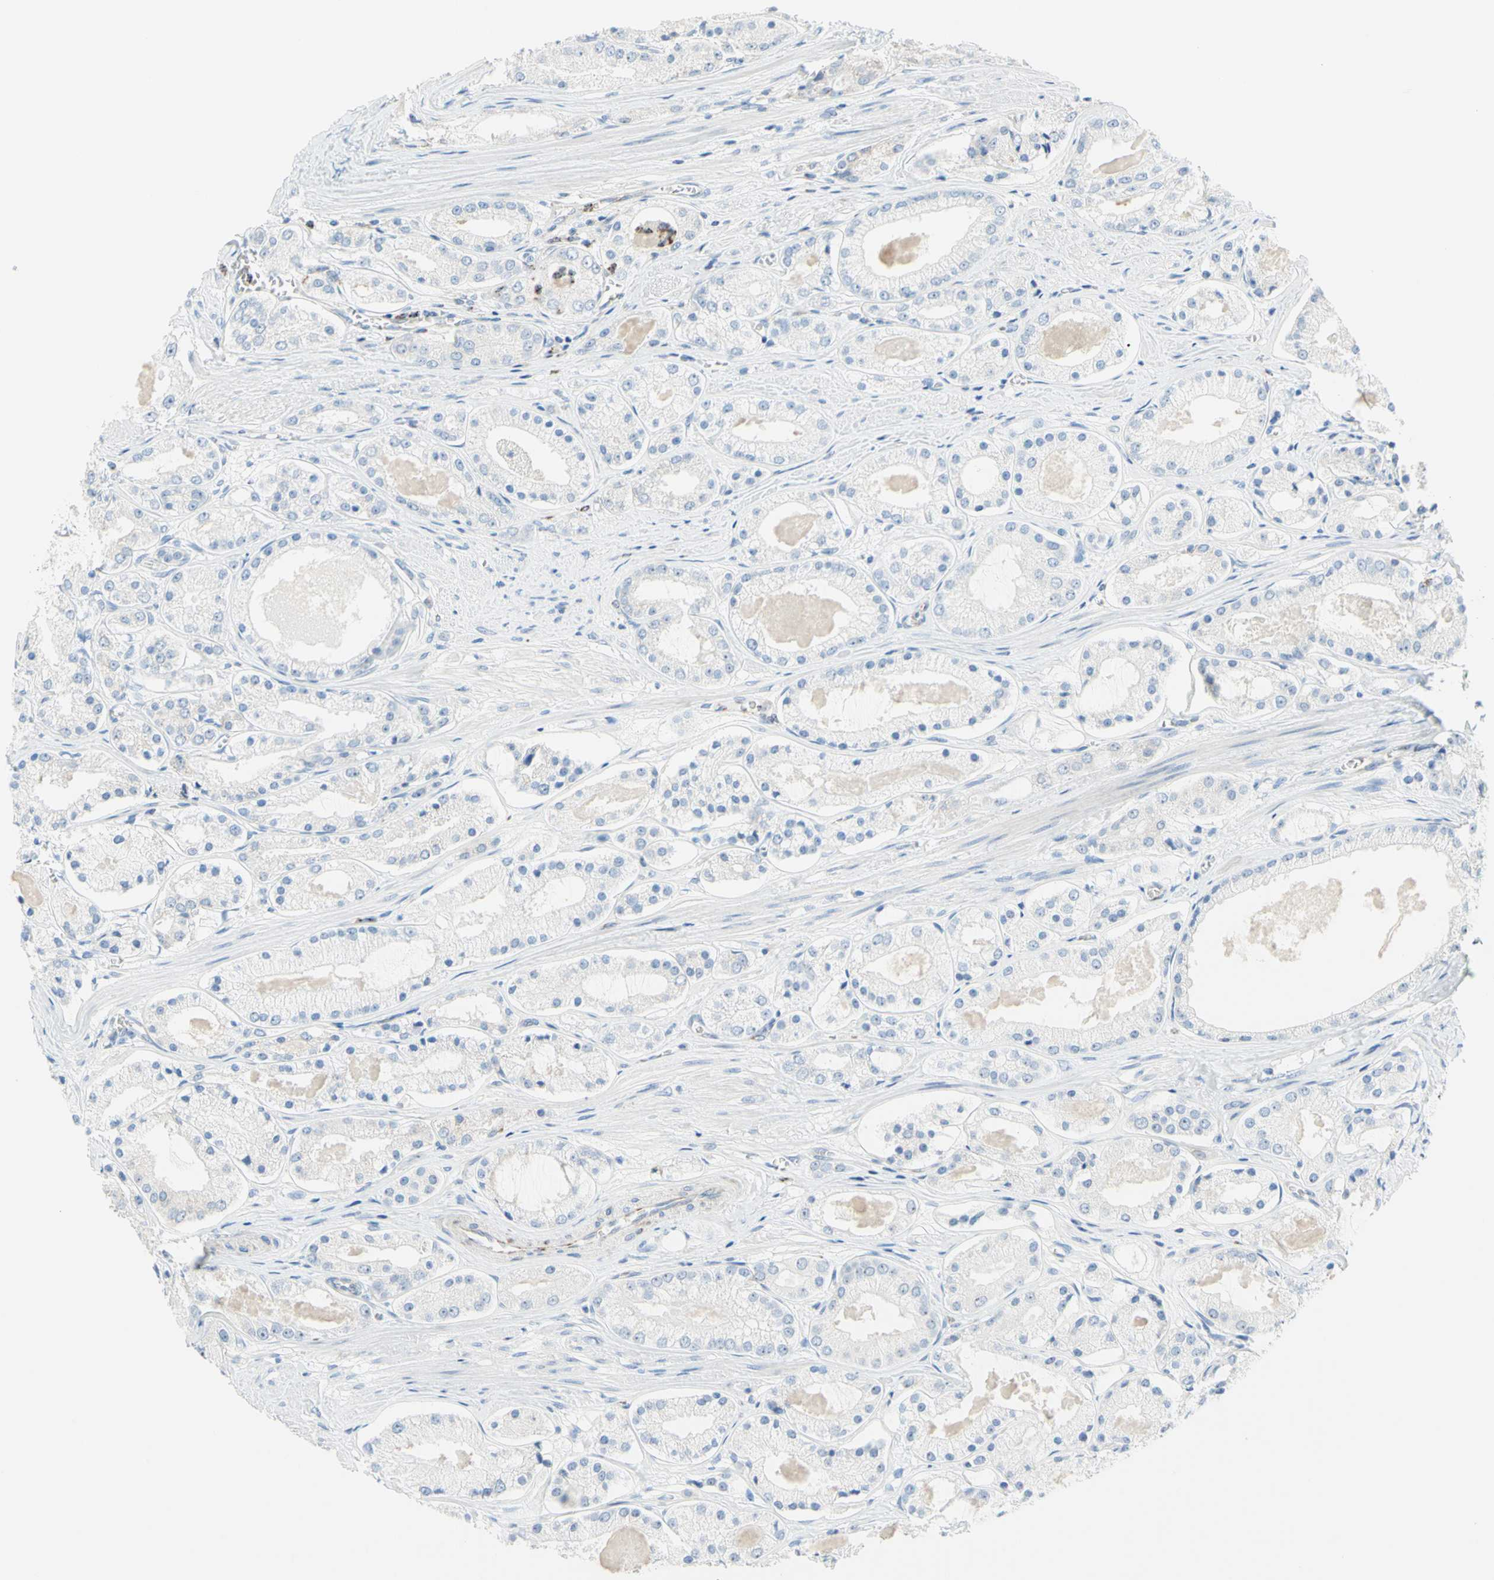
{"staining": {"intensity": "weak", "quantity": "<25%", "location": "nuclear"}, "tissue": "prostate cancer", "cell_type": "Tumor cells", "image_type": "cancer", "snomed": [{"axis": "morphology", "description": "Adenocarcinoma, High grade"}, {"axis": "topography", "description": "Prostate"}], "caption": "DAB immunohistochemical staining of prostate cancer demonstrates no significant staining in tumor cells.", "gene": "CYSLTR1", "patient": {"sex": "male", "age": 66}}